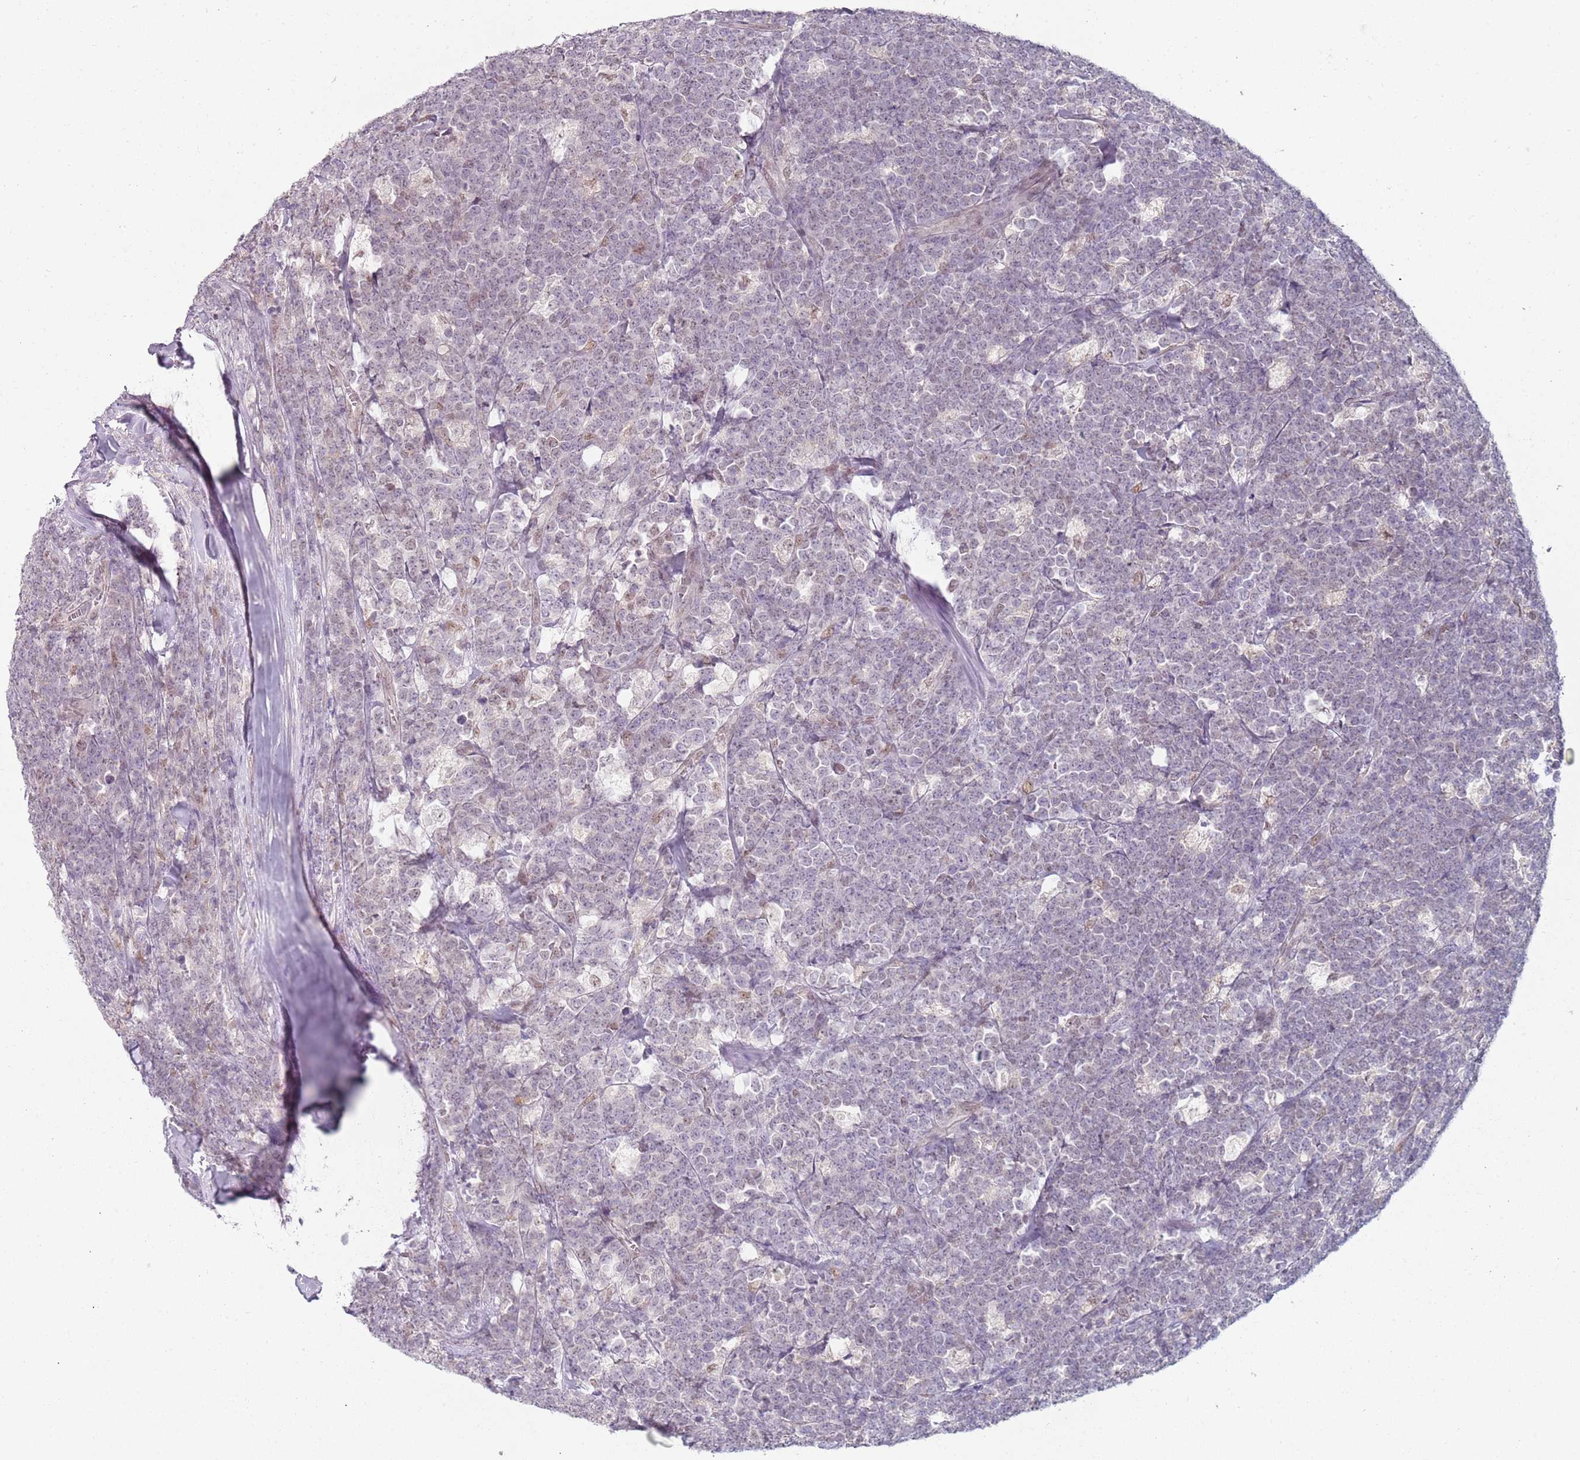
{"staining": {"intensity": "negative", "quantity": "none", "location": "none"}, "tissue": "lymphoma", "cell_type": "Tumor cells", "image_type": "cancer", "snomed": [{"axis": "morphology", "description": "Malignant lymphoma, non-Hodgkin's type, High grade"}, {"axis": "topography", "description": "Small intestine"}, {"axis": "topography", "description": "Colon"}], "caption": "Human malignant lymphoma, non-Hodgkin's type (high-grade) stained for a protein using immunohistochemistry exhibits no positivity in tumor cells.", "gene": "SMARCAL1", "patient": {"sex": "male", "age": 8}}